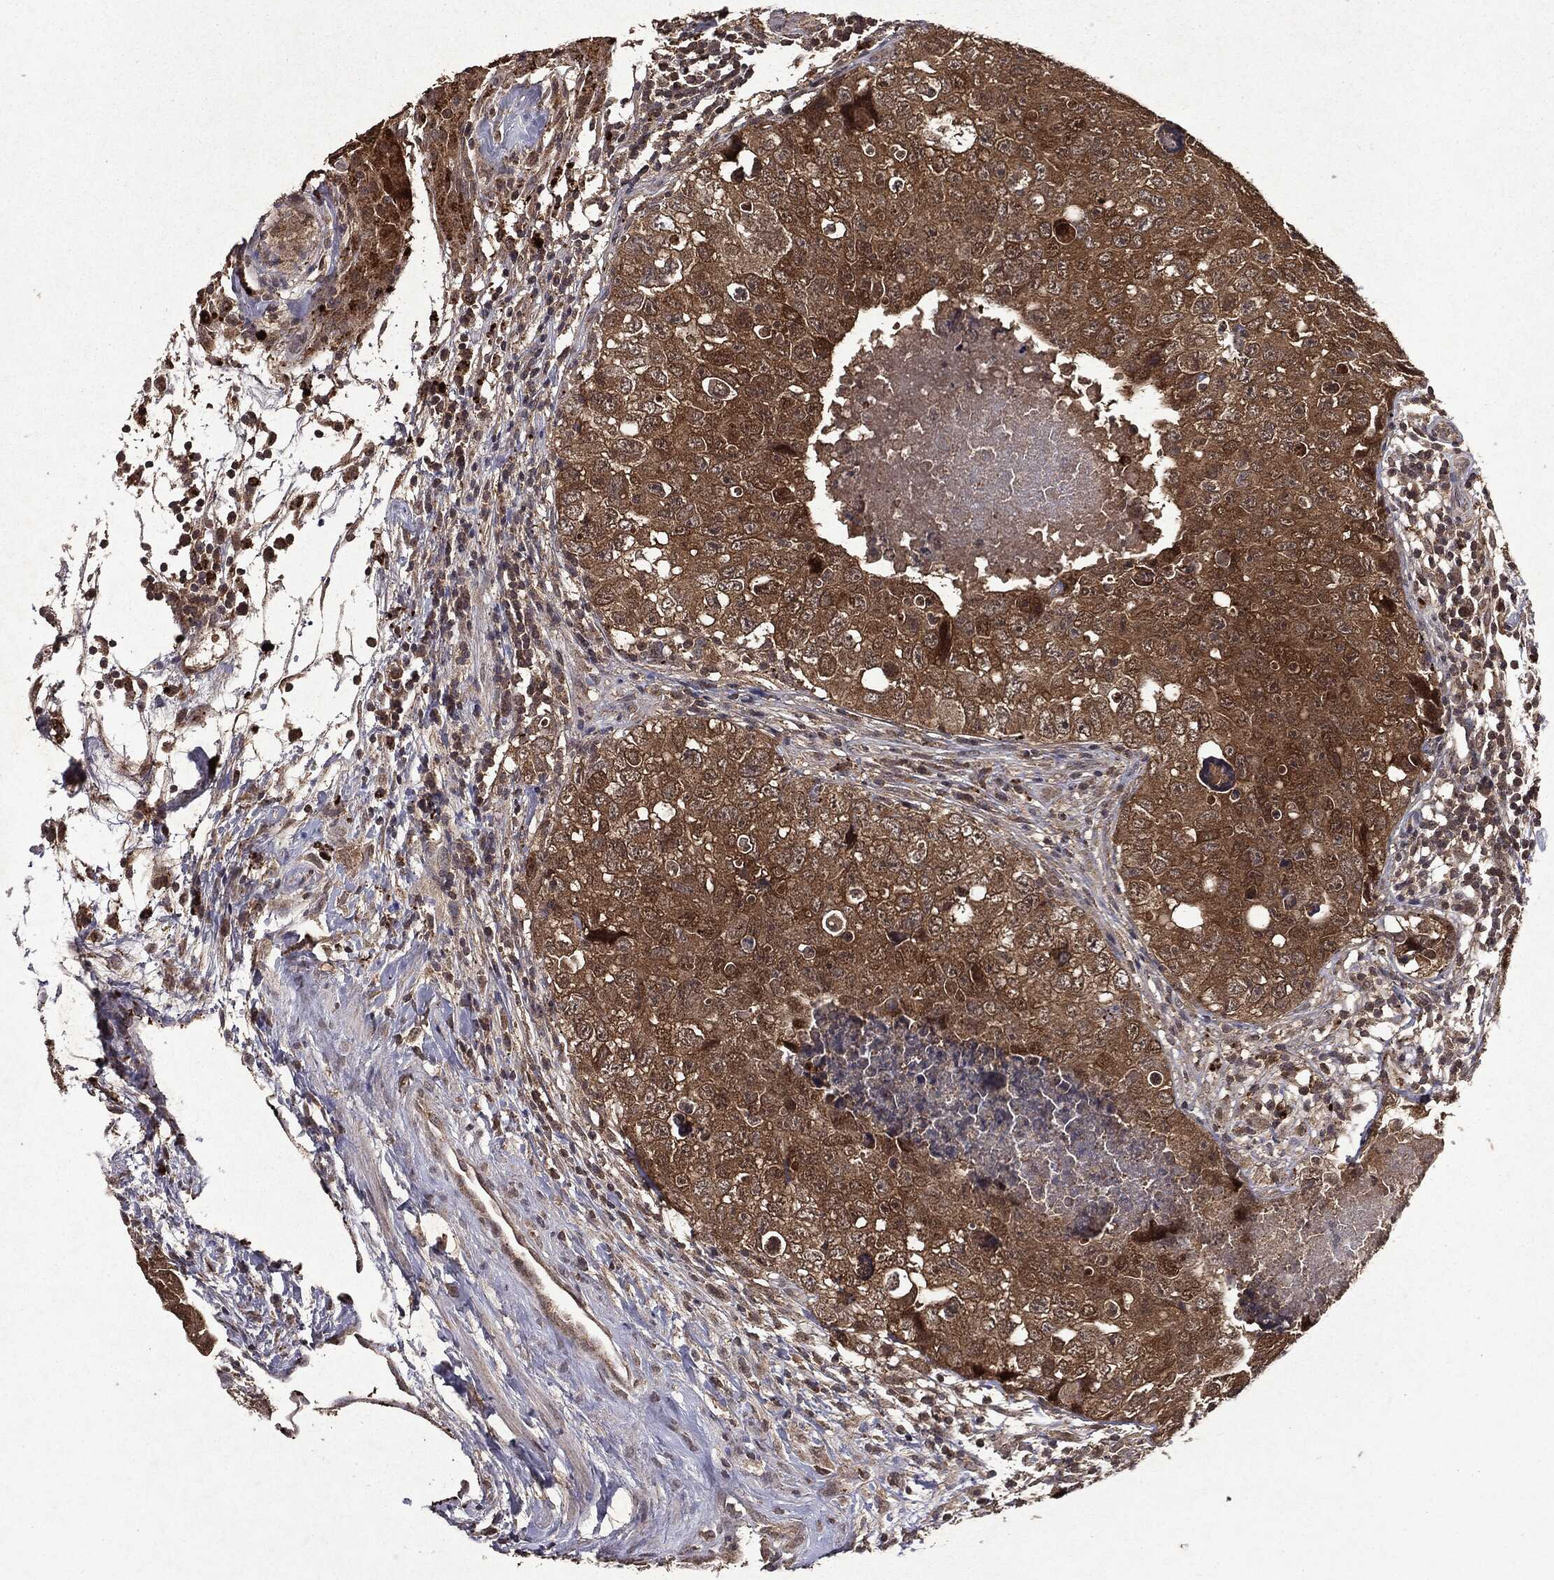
{"staining": {"intensity": "moderate", "quantity": ">75%", "location": "cytoplasmic/membranous"}, "tissue": "testis cancer", "cell_type": "Tumor cells", "image_type": "cancer", "snomed": [{"axis": "morphology", "description": "Seminoma, NOS"}, {"axis": "topography", "description": "Testis"}], "caption": "Immunohistochemical staining of testis cancer displays medium levels of moderate cytoplasmic/membranous protein staining in approximately >75% of tumor cells.", "gene": "MTOR", "patient": {"sex": "male", "age": 34}}